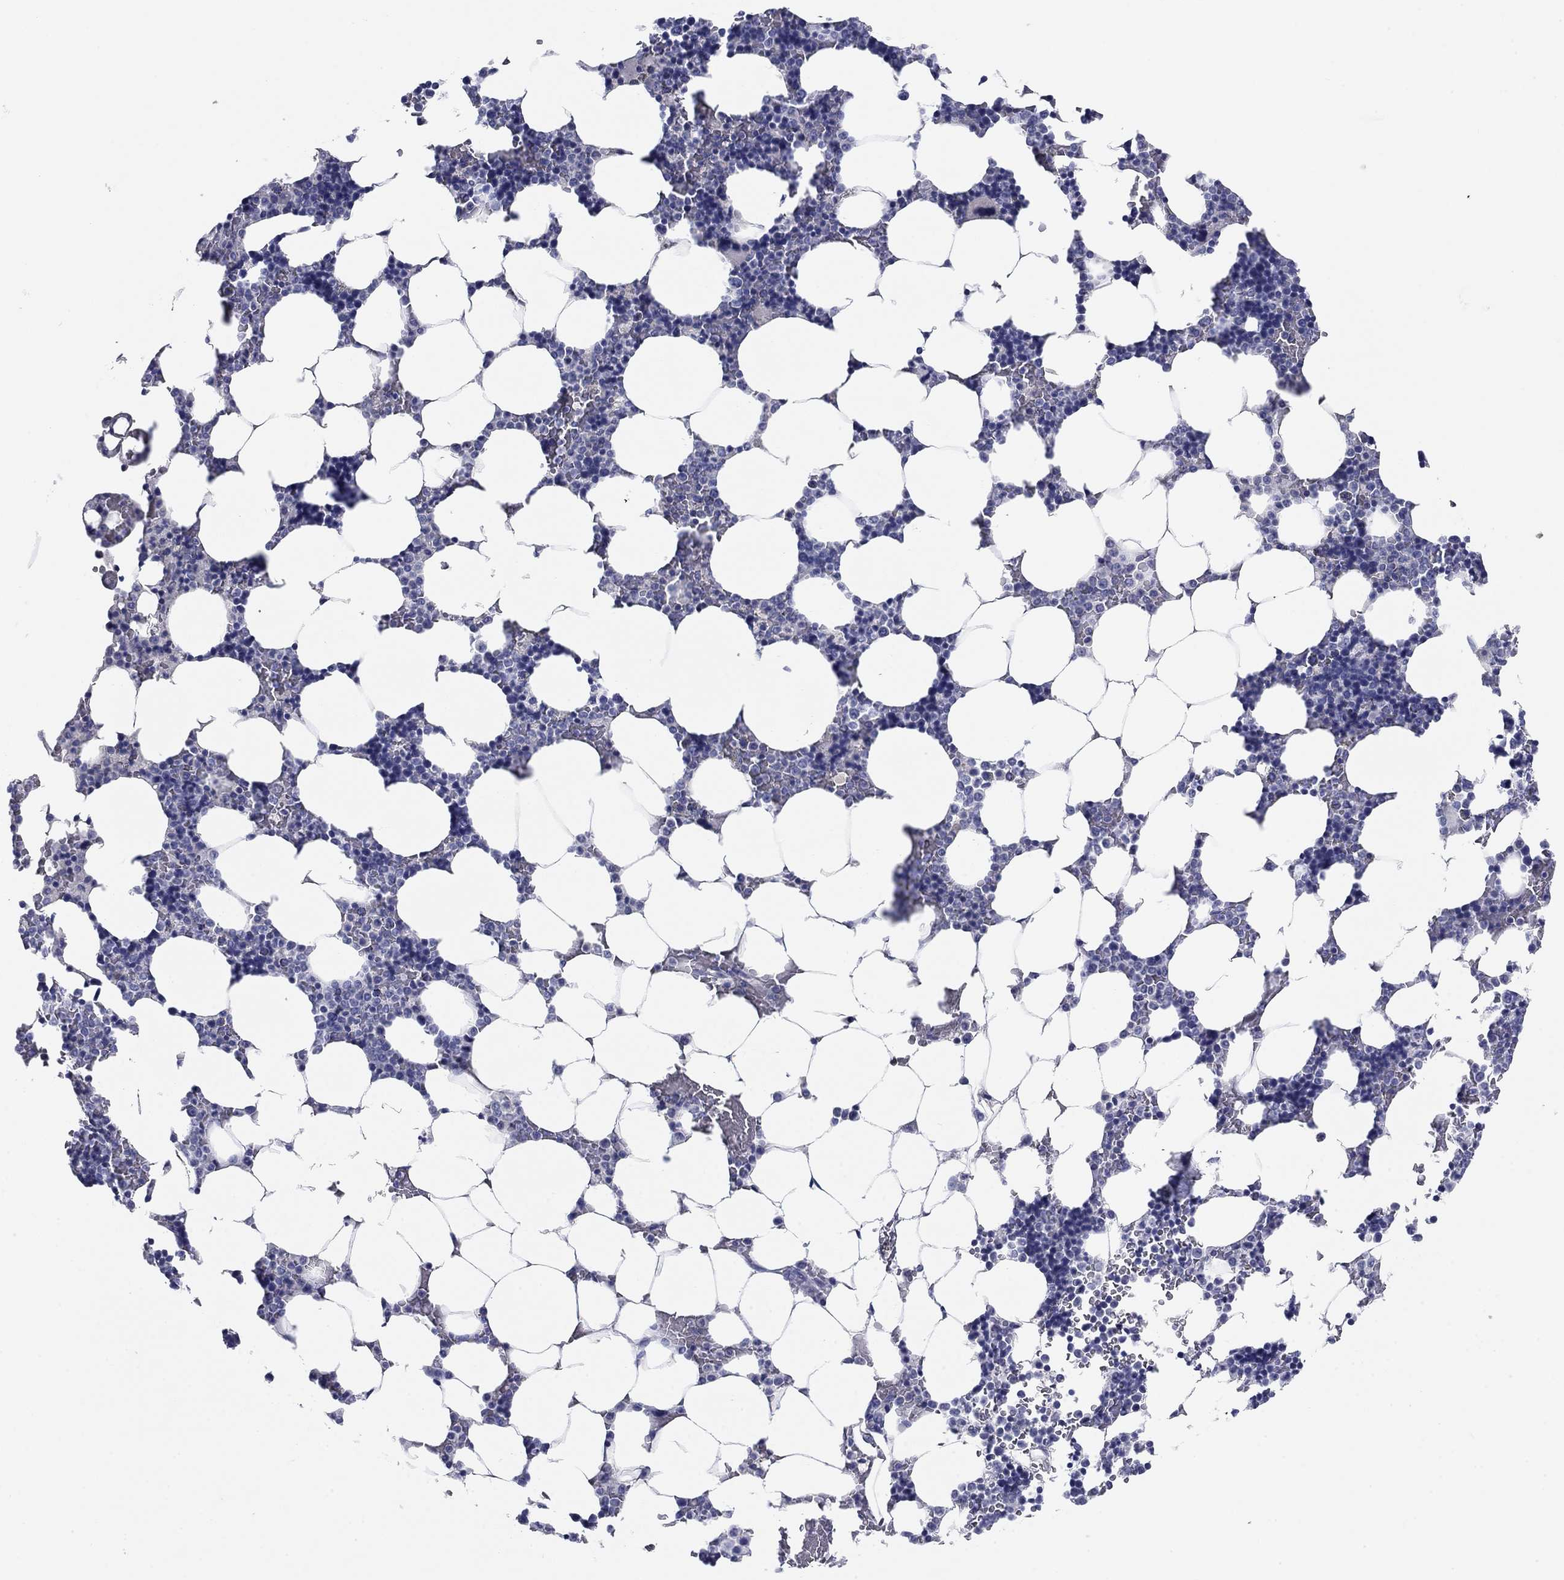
{"staining": {"intensity": "negative", "quantity": "none", "location": "none"}, "tissue": "bone marrow", "cell_type": "Hematopoietic cells", "image_type": "normal", "snomed": [{"axis": "morphology", "description": "Normal tissue, NOS"}, {"axis": "topography", "description": "Bone marrow"}], "caption": "An immunohistochemistry (IHC) histopathology image of normal bone marrow is shown. There is no staining in hematopoietic cells of bone marrow.", "gene": "KCNH1", "patient": {"sex": "male", "age": 51}}